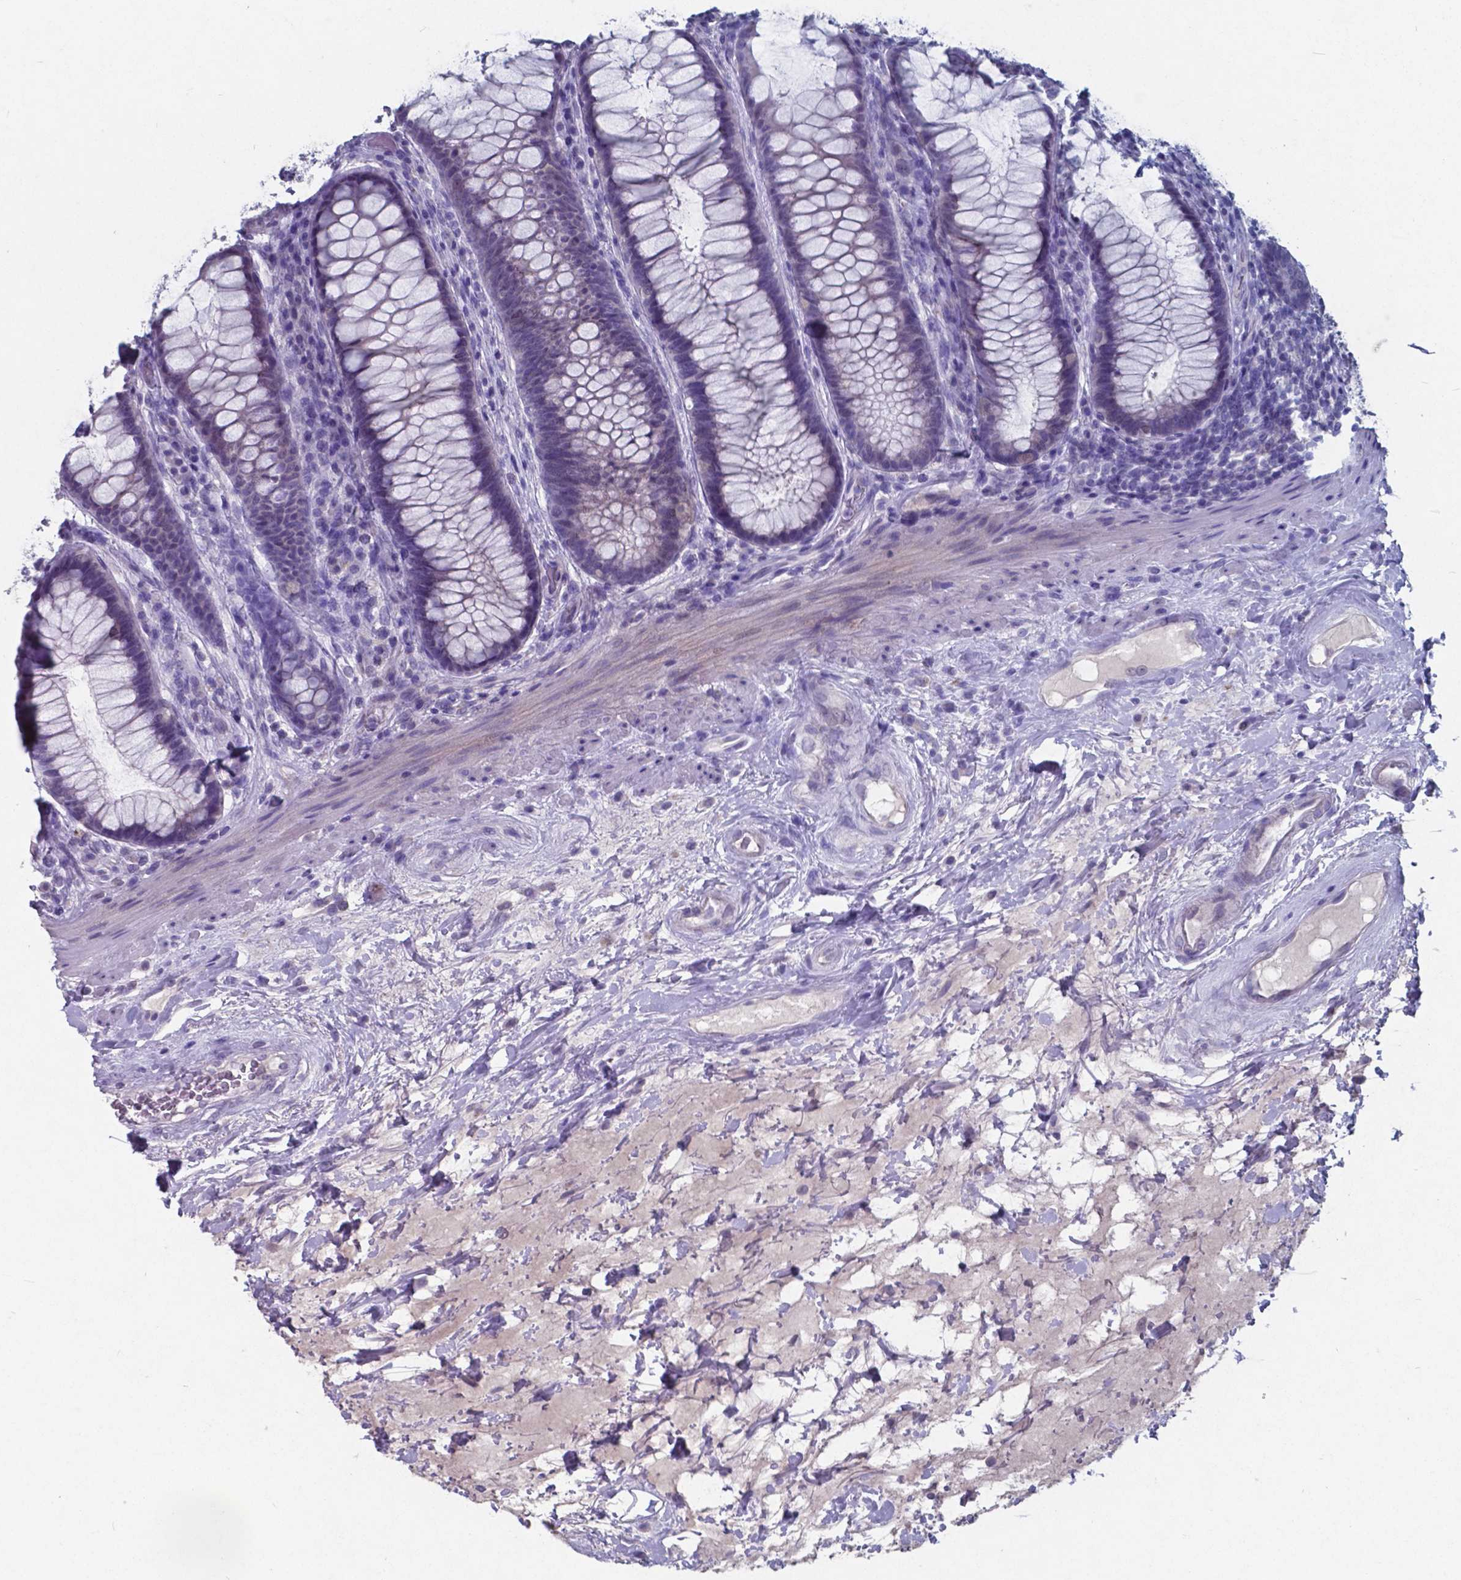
{"staining": {"intensity": "negative", "quantity": "none", "location": "none"}, "tissue": "rectum", "cell_type": "Glandular cells", "image_type": "normal", "snomed": [{"axis": "morphology", "description": "Normal tissue, NOS"}, {"axis": "topography", "description": "Rectum"}], "caption": "Glandular cells show no significant protein positivity in benign rectum. (Stains: DAB (3,3'-diaminobenzidine) IHC with hematoxylin counter stain, Microscopy: brightfield microscopy at high magnification).", "gene": "TTR", "patient": {"sex": "male", "age": 72}}